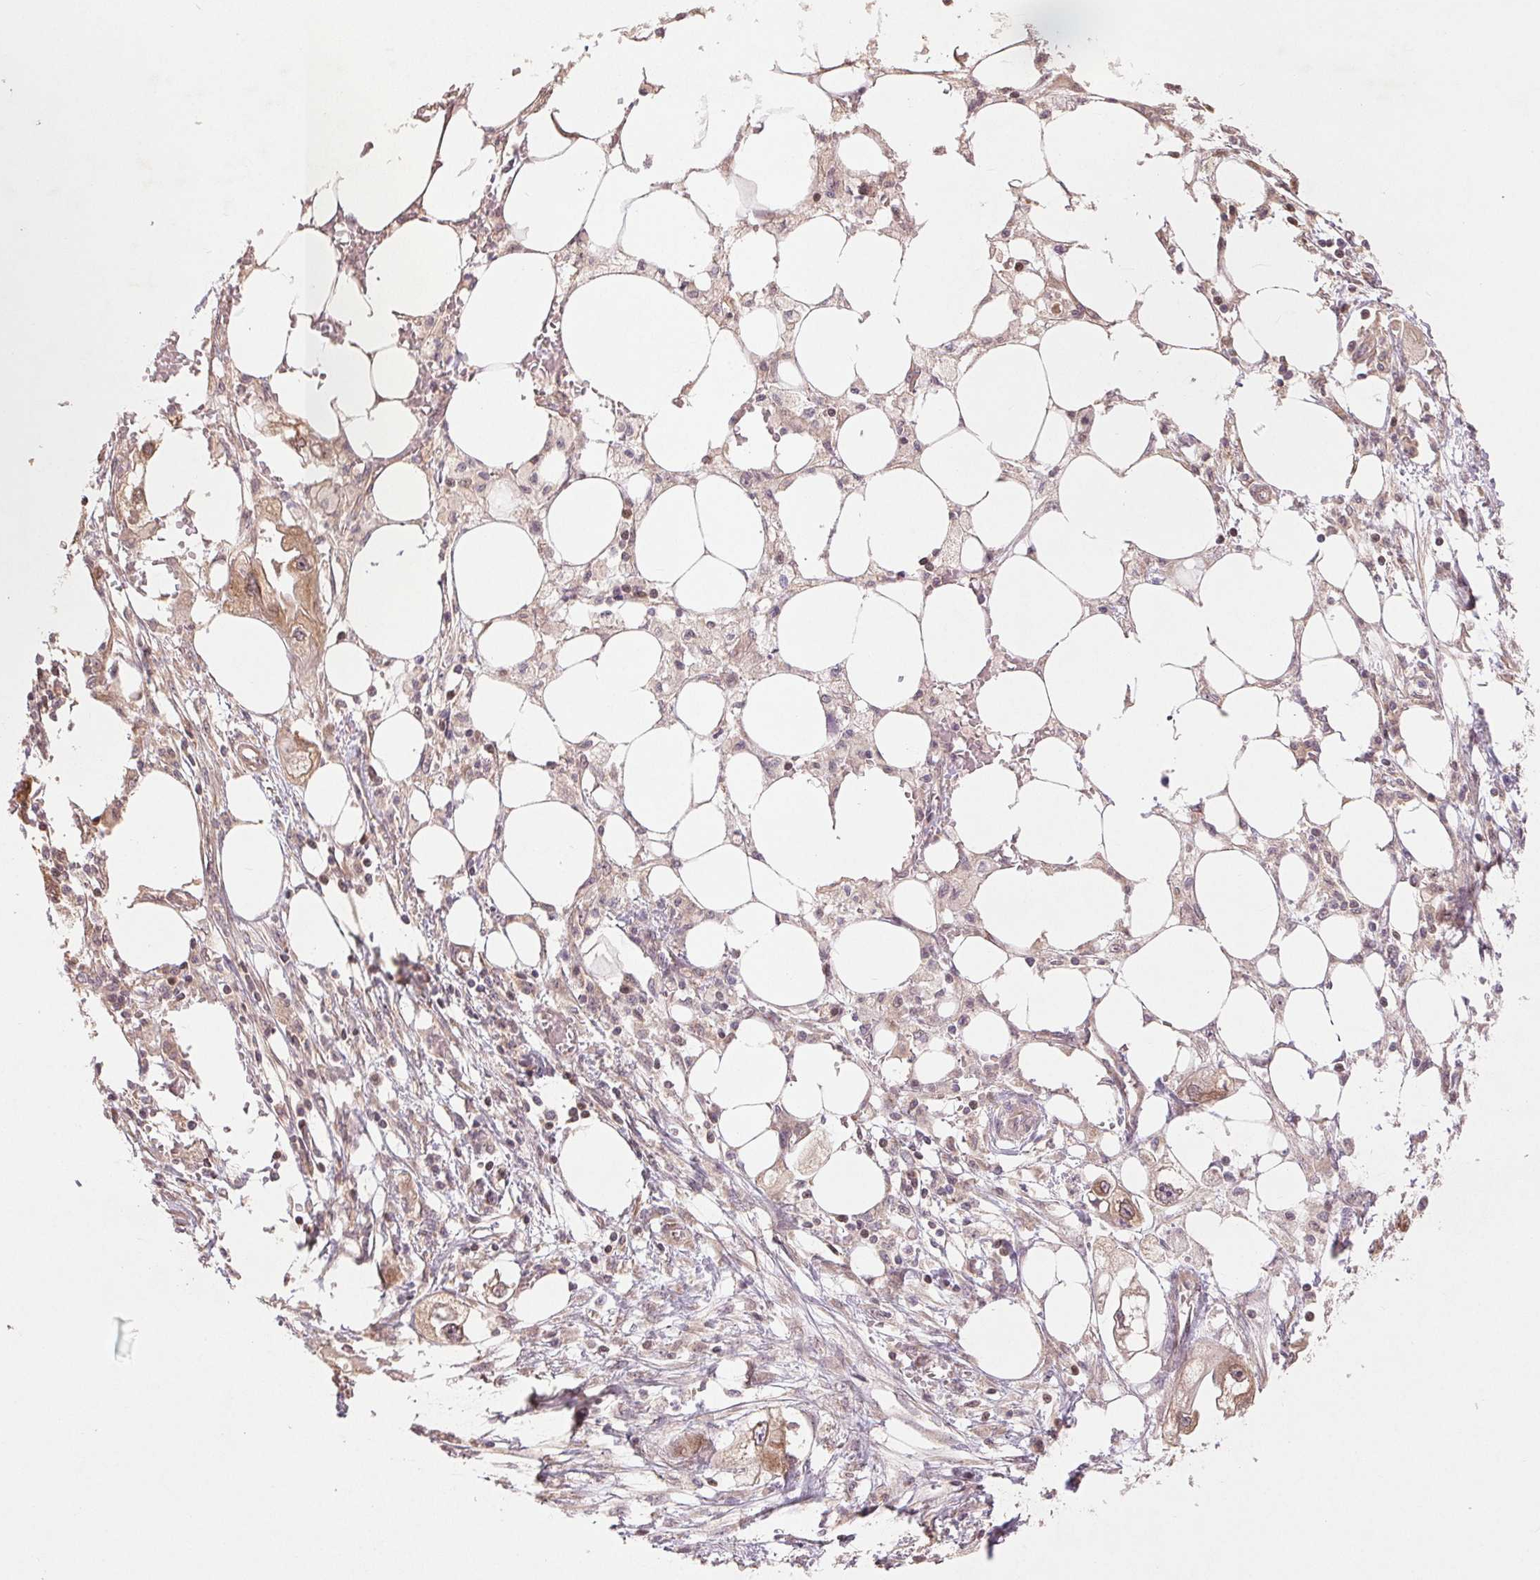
{"staining": {"intensity": "moderate", "quantity": ">75%", "location": "cytoplasmic/membranous"}, "tissue": "endometrial cancer", "cell_type": "Tumor cells", "image_type": "cancer", "snomed": [{"axis": "morphology", "description": "Adenocarcinoma, NOS"}, {"axis": "morphology", "description": "Adenocarcinoma, metastatic, NOS"}, {"axis": "topography", "description": "Adipose tissue"}, {"axis": "topography", "description": "Endometrium"}], "caption": "Immunohistochemistry (IHC) micrograph of endometrial metastatic adenocarcinoma stained for a protein (brown), which exhibits medium levels of moderate cytoplasmic/membranous positivity in about >75% of tumor cells.", "gene": "BTF3L4", "patient": {"sex": "female", "age": 67}}